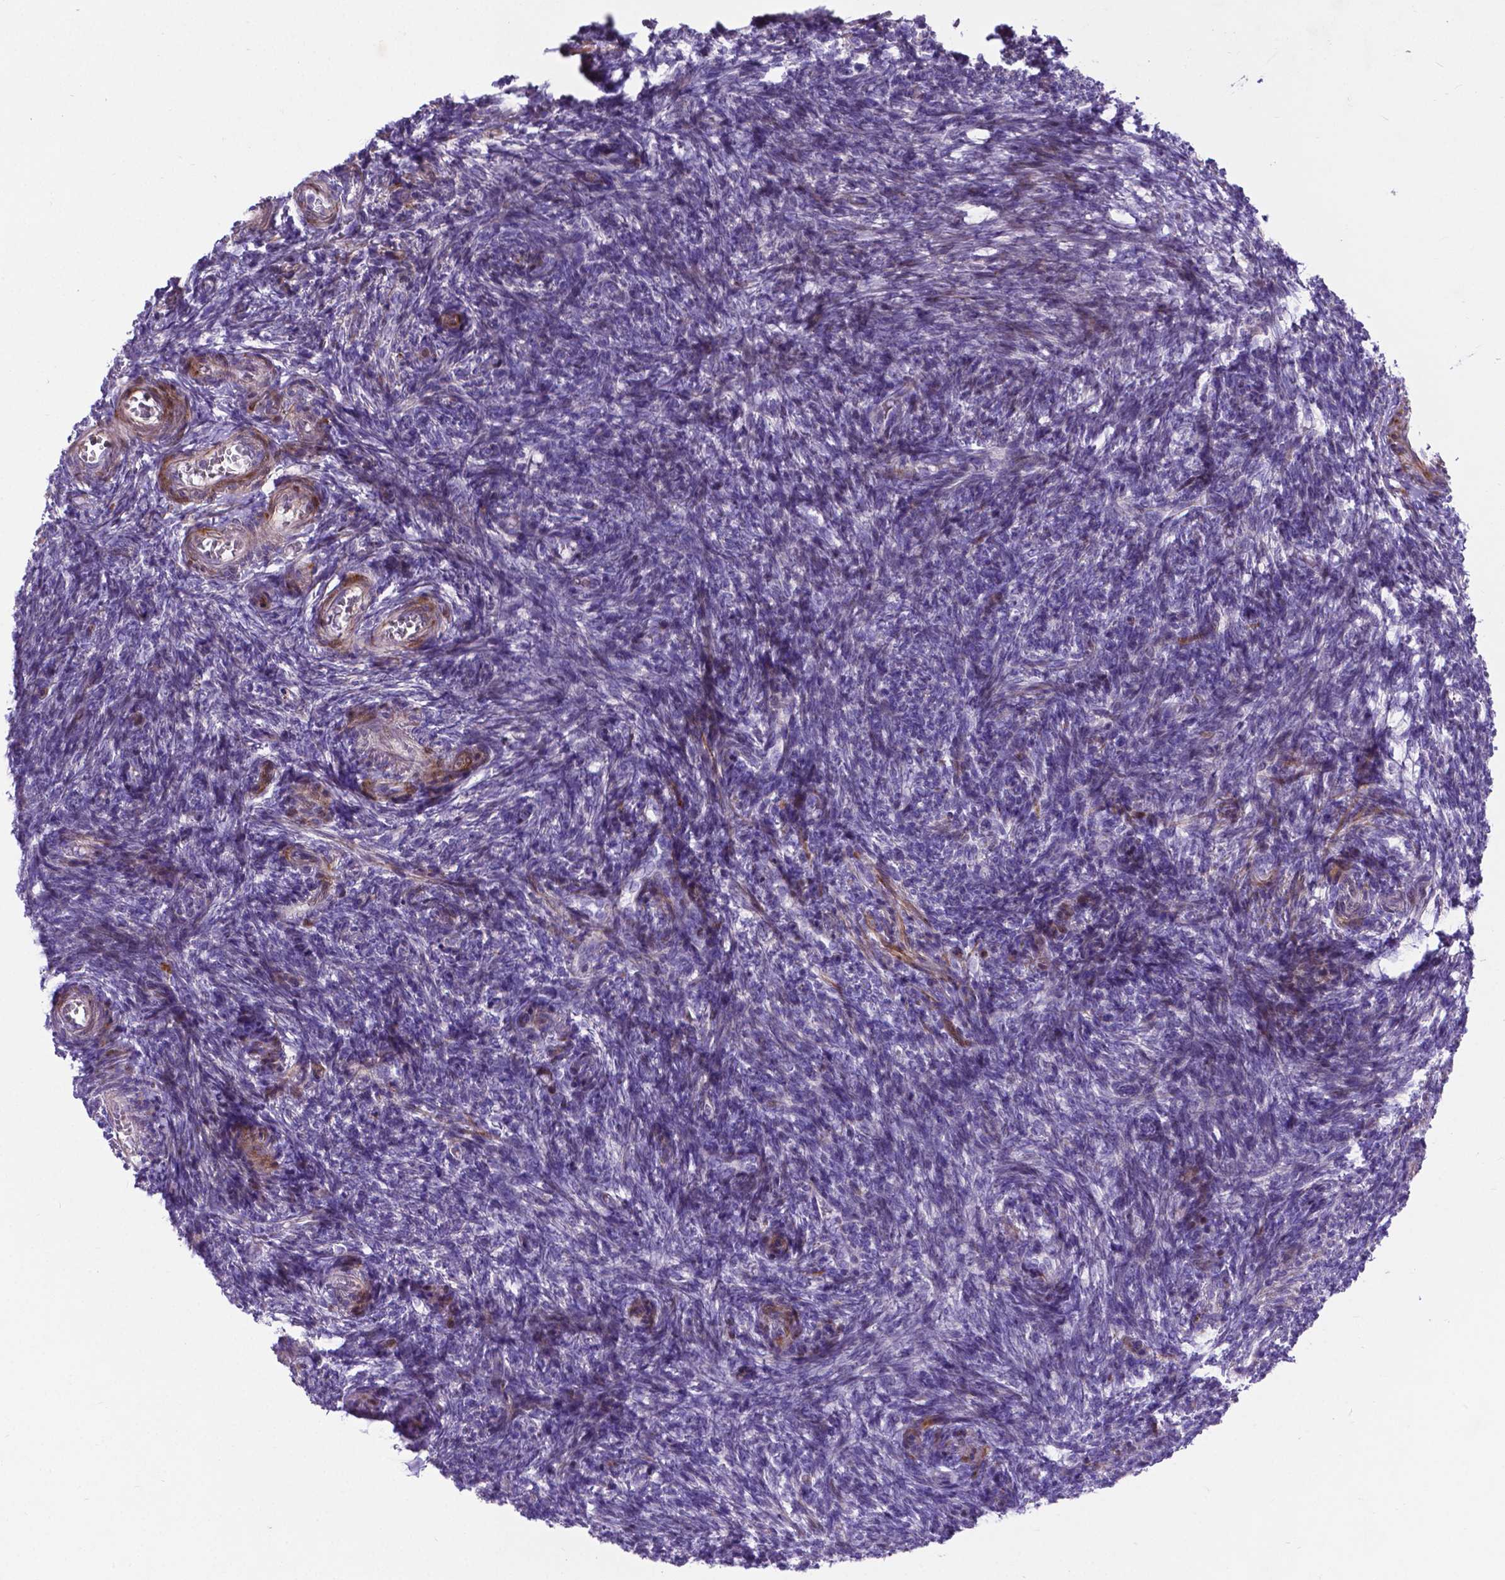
{"staining": {"intensity": "negative", "quantity": "none", "location": "none"}, "tissue": "ovary", "cell_type": "Ovarian stroma cells", "image_type": "normal", "snomed": [{"axis": "morphology", "description": "Normal tissue, NOS"}, {"axis": "topography", "description": "Ovary"}], "caption": "Immunohistochemistry (IHC) of benign human ovary exhibits no positivity in ovarian stroma cells.", "gene": "PFKFB4", "patient": {"sex": "female", "age": 39}}